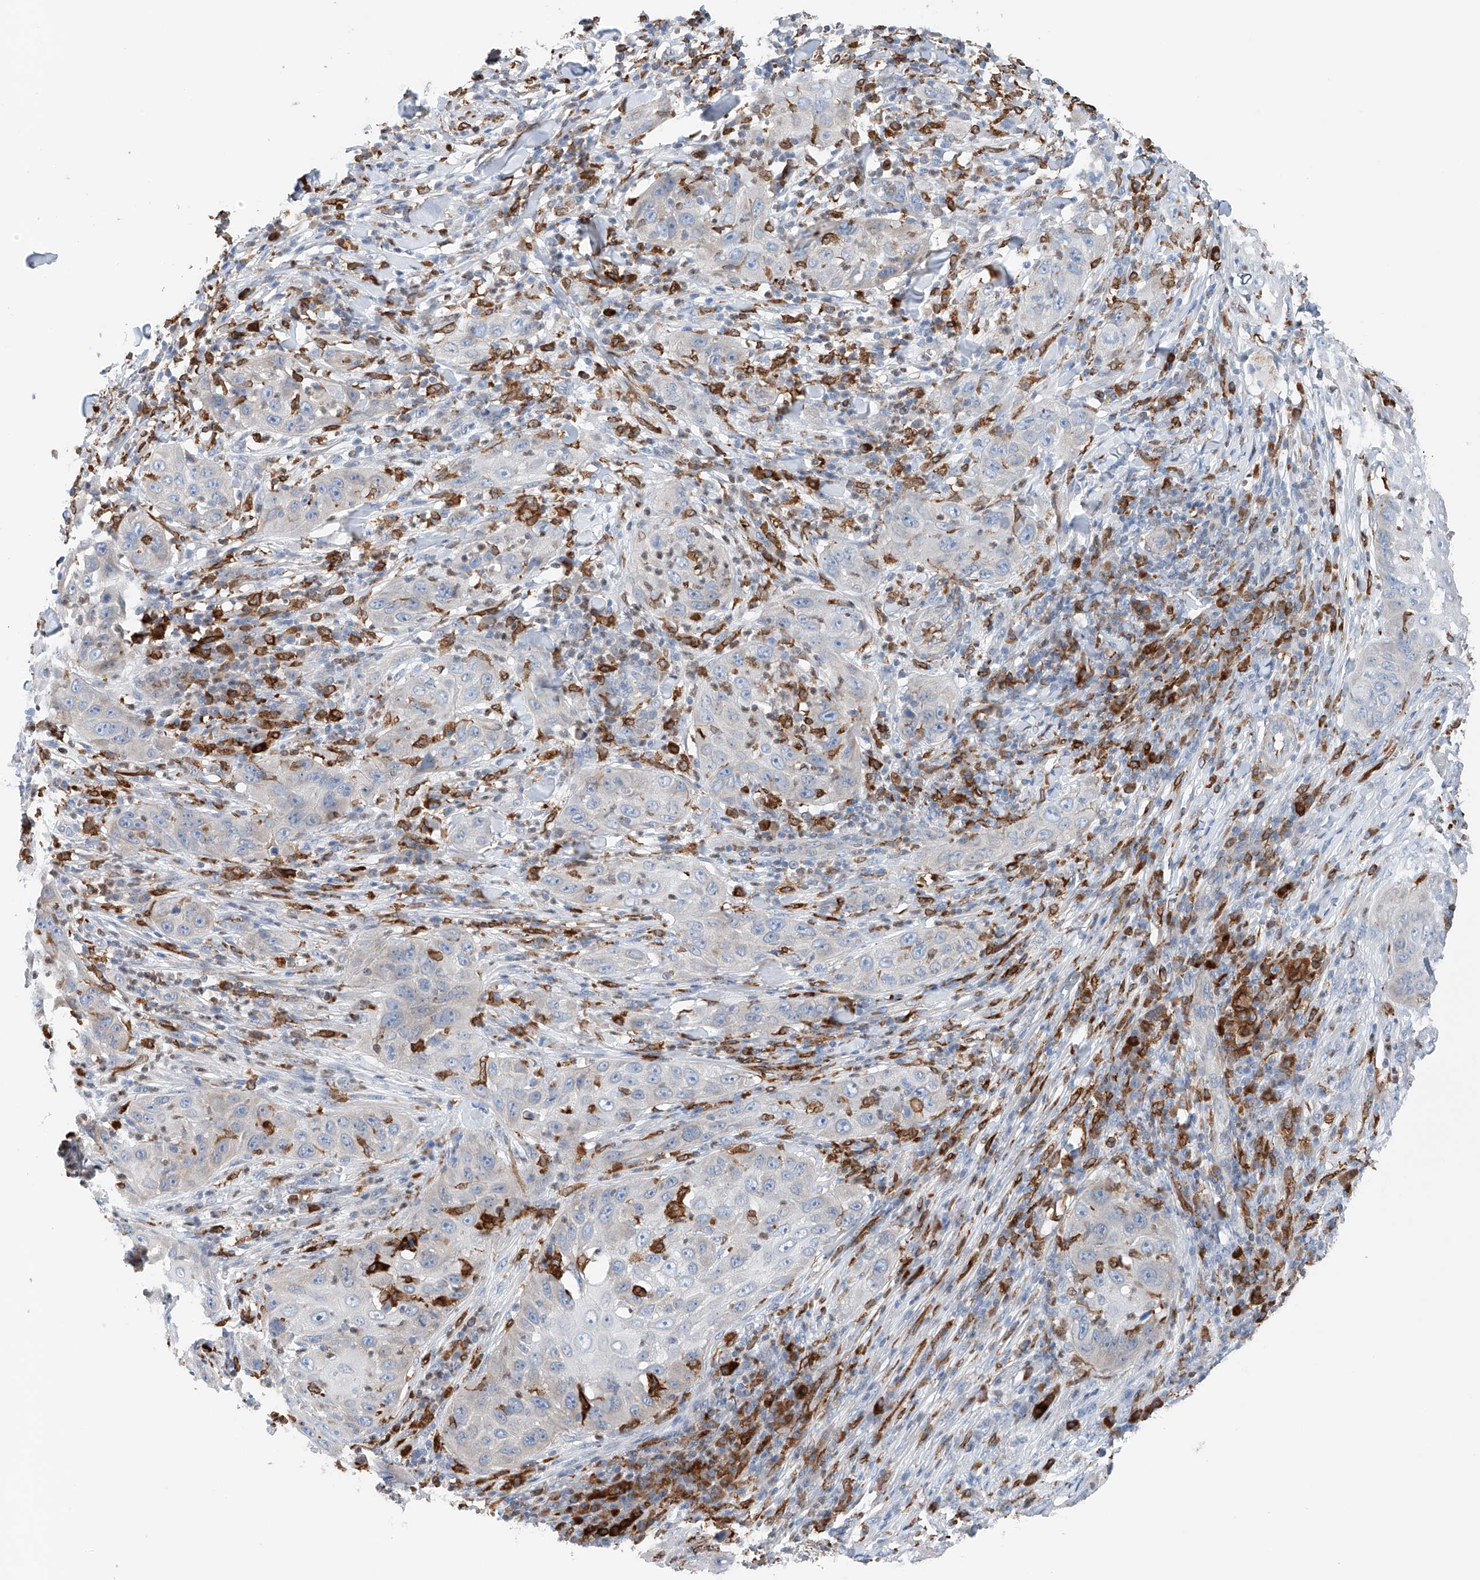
{"staining": {"intensity": "negative", "quantity": "none", "location": "none"}, "tissue": "skin cancer", "cell_type": "Tumor cells", "image_type": "cancer", "snomed": [{"axis": "morphology", "description": "Squamous cell carcinoma, NOS"}, {"axis": "topography", "description": "Skin"}], "caption": "The photomicrograph shows no significant positivity in tumor cells of skin squamous cell carcinoma. Nuclei are stained in blue.", "gene": "TBXAS1", "patient": {"sex": "female", "age": 44}}